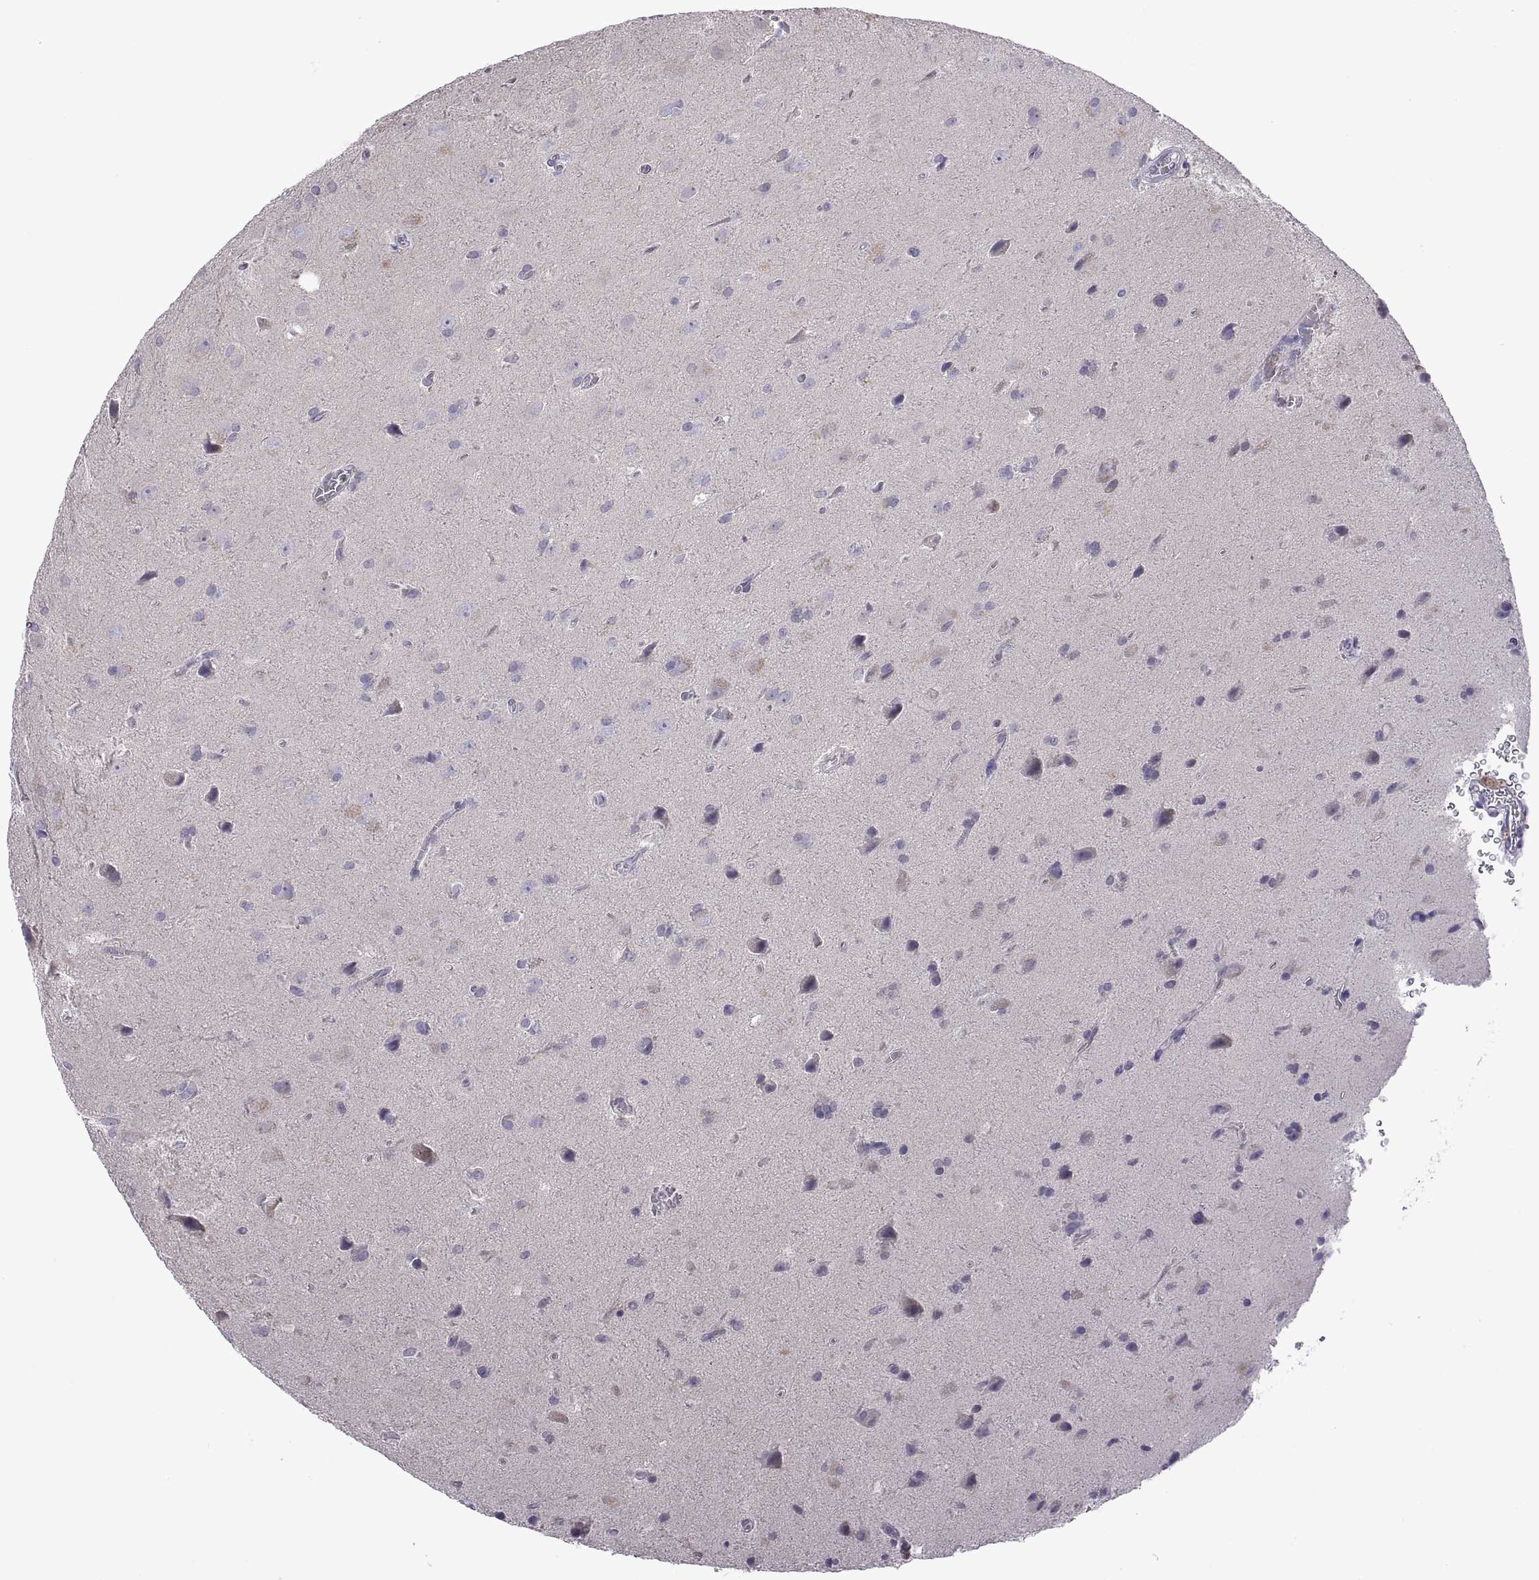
{"staining": {"intensity": "negative", "quantity": "none", "location": "none"}, "tissue": "glioma", "cell_type": "Tumor cells", "image_type": "cancer", "snomed": [{"axis": "morphology", "description": "Glioma, malignant, Low grade"}, {"axis": "topography", "description": "Brain"}], "caption": "This is an immunohistochemistry histopathology image of glioma. There is no staining in tumor cells.", "gene": "SPDYE1", "patient": {"sex": "male", "age": 58}}